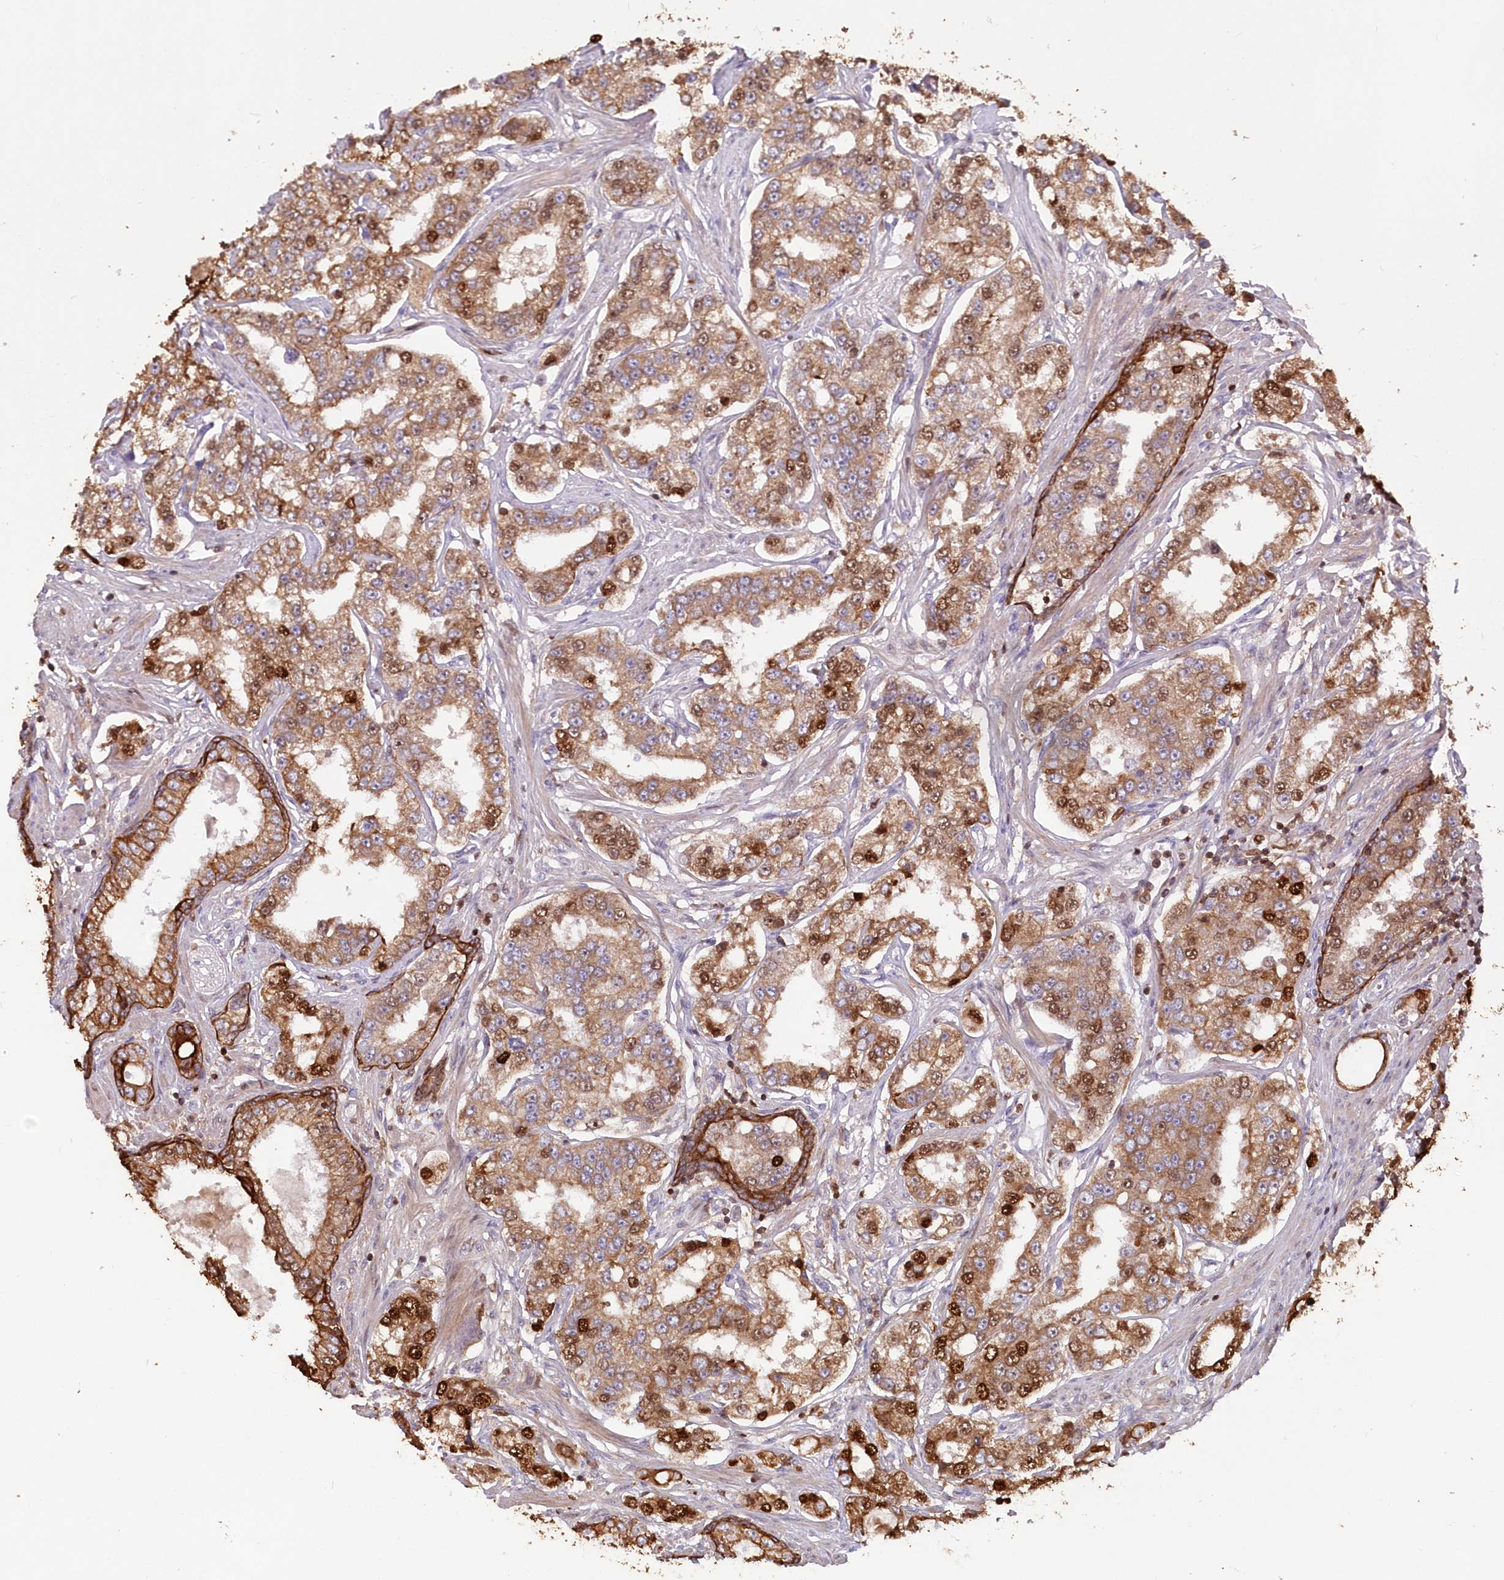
{"staining": {"intensity": "moderate", "quantity": ">75%", "location": "cytoplasmic/membranous,nuclear"}, "tissue": "prostate cancer", "cell_type": "Tumor cells", "image_type": "cancer", "snomed": [{"axis": "morphology", "description": "Normal tissue, NOS"}, {"axis": "morphology", "description": "Adenocarcinoma, High grade"}, {"axis": "topography", "description": "Prostate"}], "caption": "Human prostate adenocarcinoma (high-grade) stained with a brown dye displays moderate cytoplasmic/membranous and nuclear positive positivity in approximately >75% of tumor cells.", "gene": "SNED1", "patient": {"sex": "male", "age": 83}}